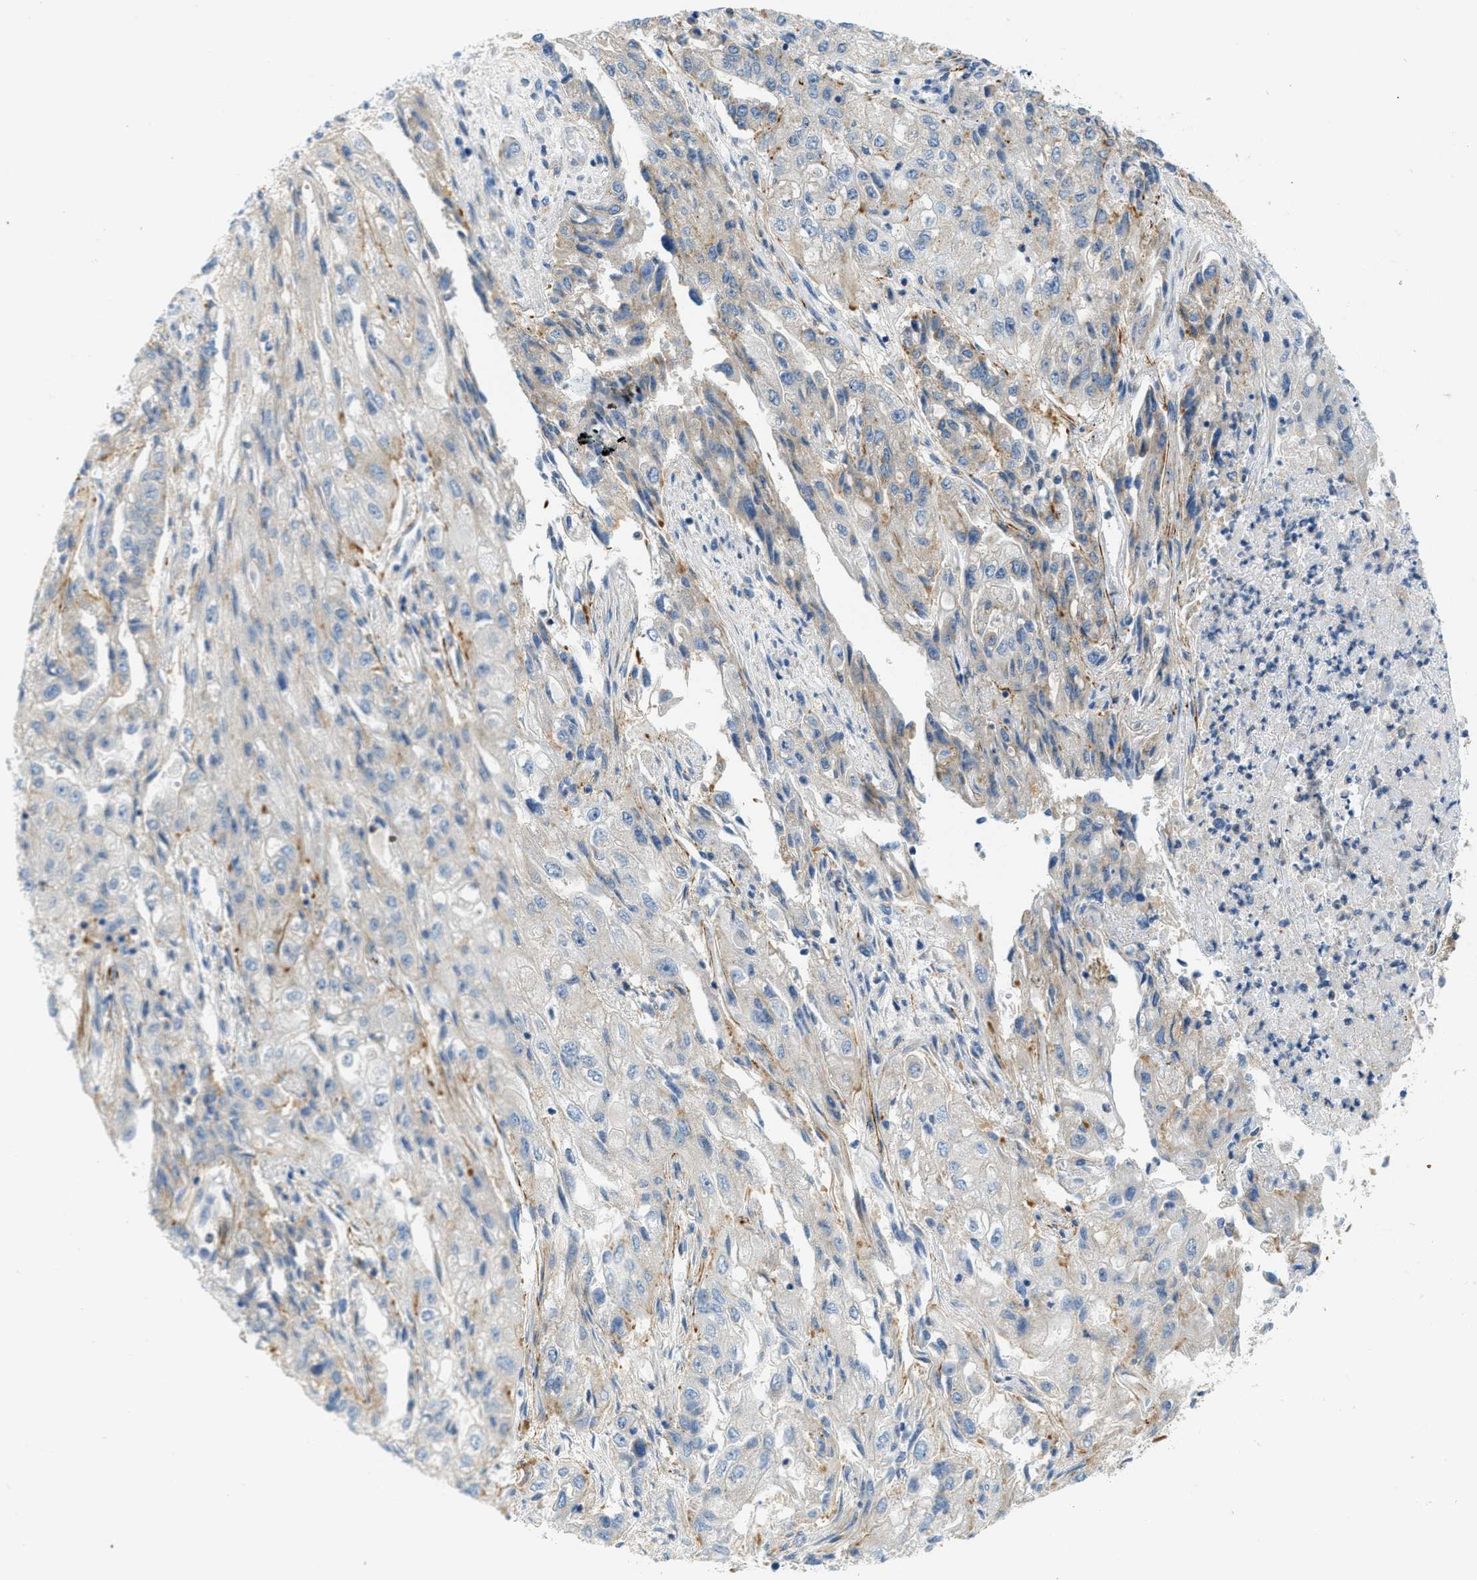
{"staining": {"intensity": "weak", "quantity": "<25%", "location": "cytoplasmic/membranous"}, "tissue": "endometrial cancer", "cell_type": "Tumor cells", "image_type": "cancer", "snomed": [{"axis": "morphology", "description": "Adenocarcinoma, NOS"}, {"axis": "topography", "description": "Endometrium"}], "caption": "This is a photomicrograph of immunohistochemistry staining of adenocarcinoma (endometrial), which shows no staining in tumor cells.", "gene": "LMBRD1", "patient": {"sex": "female", "age": 49}}